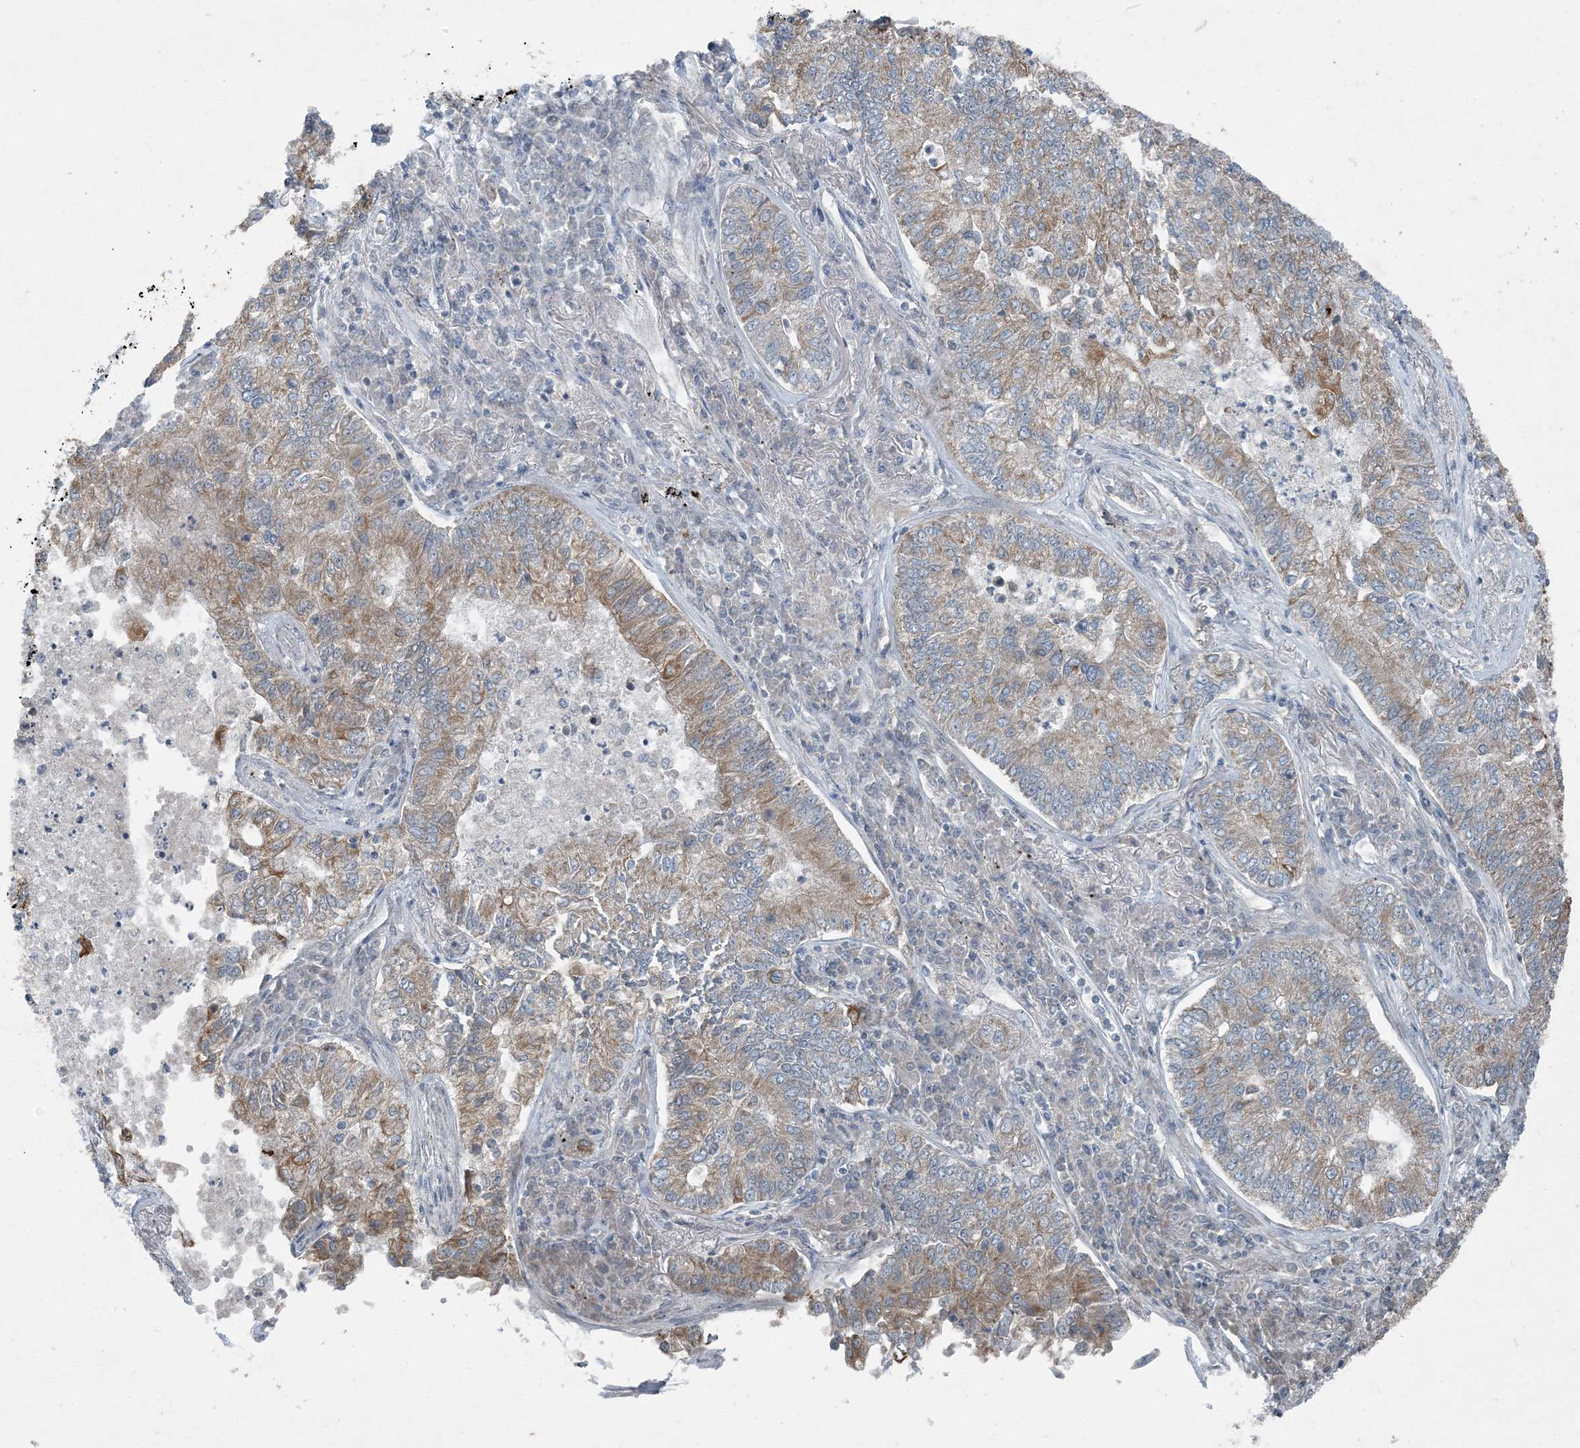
{"staining": {"intensity": "weak", "quantity": ">75%", "location": "cytoplasmic/membranous"}, "tissue": "lung cancer", "cell_type": "Tumor cells", "image_type": "cancer", "snomed": [{"axis": "morphology", "description": "Adenocarcinoma, NOS"}, {"axis": "topography", "description": "Lung"}], "caption": "About >75% of tumor cells in lung adenocarcinoma demonstrate weak cytoplasmic/membranous protein expression as visualized by brown immunohistochemical staining.", "gene": "PC", "patient": {"sex": "male", "age": 49}}